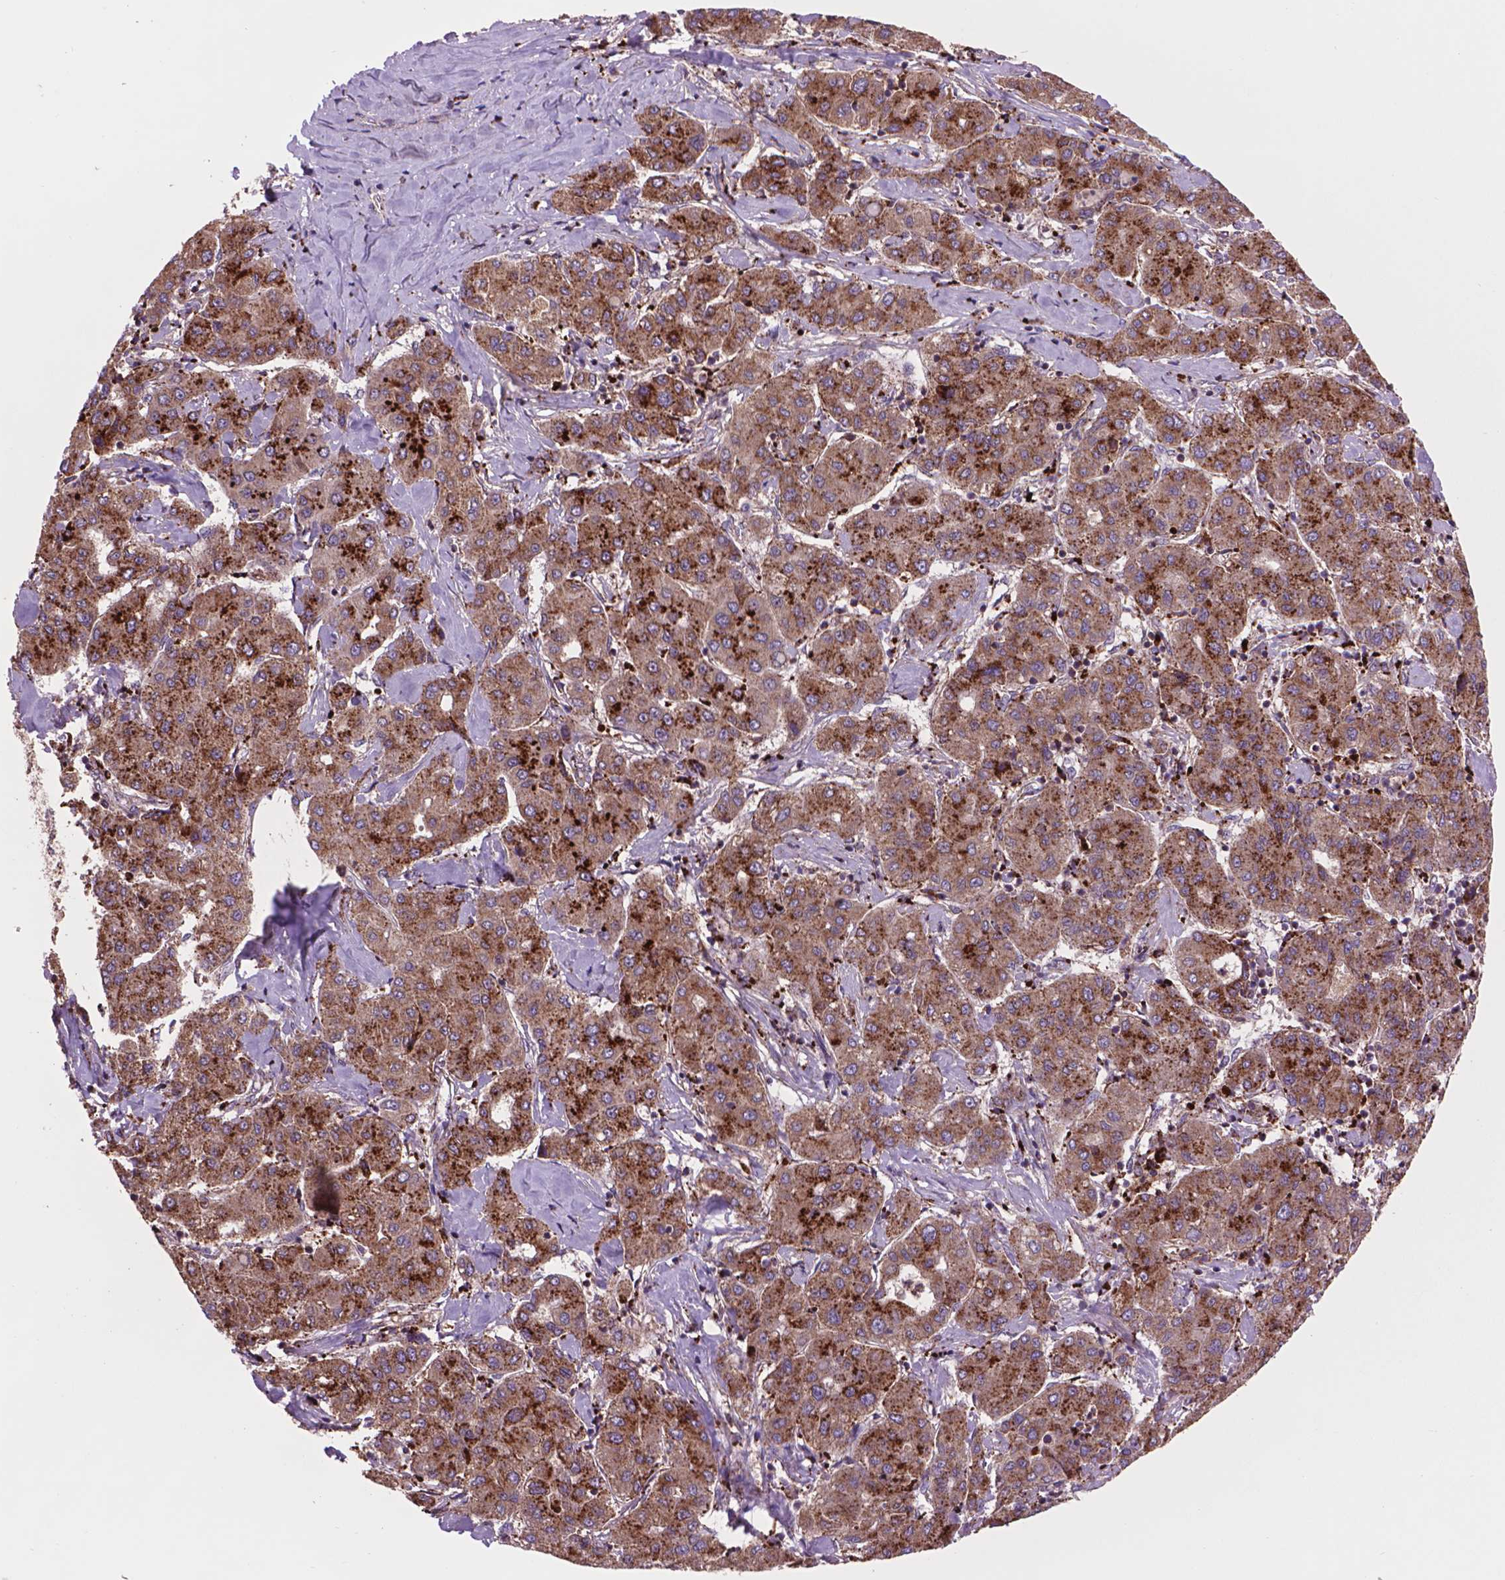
{"staining": {"intensity": "strong", "quantity": ">75%", "location": "cytoplasmic/membranous"}, "tissue": "liver cancer", "cell_type": "Tumor cells", "image_type": "cancer", "snomed": [{"axis": "morphology", "description": "Carcinoma, Hepatocellular, NOS"}, {"axis": "topography", "description": "Liver"}], "caption": "Tumor cells exhibit high levels of strong cytoplasmic/membranous expression in approximately >75% of cells in human hepatocellular carcinoma (liver). The staining was performed using DAB, with brown indicating positive protein expression. Nuclei are stained blue with hematoxylin.", "gene": "GLB1", "patient": {"sex": "male", "age": 65}}